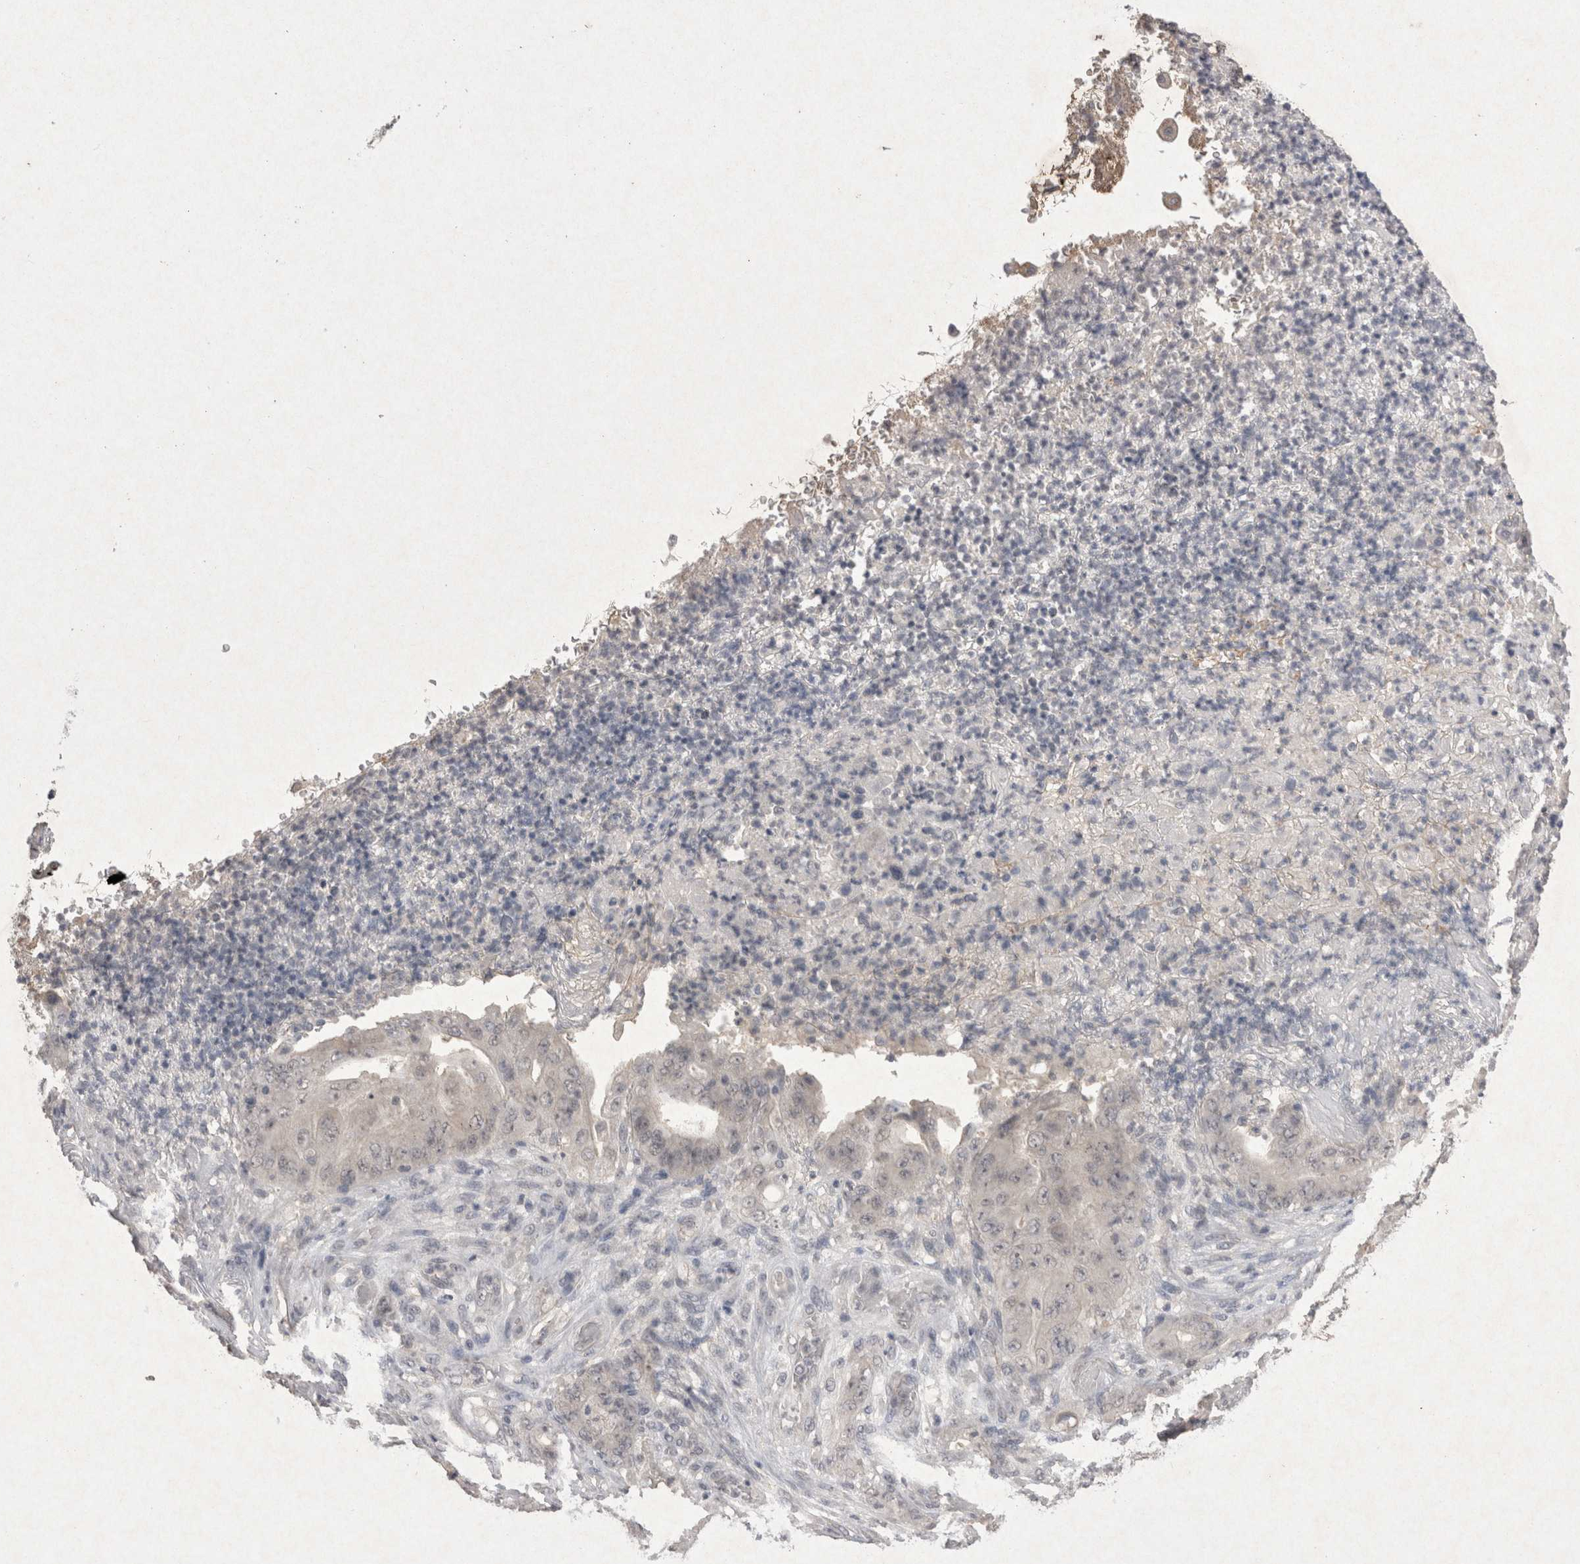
{"staining": {"intensity": "negative", "quantity": "none", "location": "none"}, "tissue": "stomach cancer", "cell_type": "Tumor cells", "image_type": "cancer", "snomed": [{"axis": "morphology", "description": "Adenocarcinoma, NOS"}, {"axis": "topography", "description": "Stomach"}], "caption": "DAB (3,3'-diaminobenzidine) immunohistochemical staining of stomach adenocarcinoma exhibits no significant positivity in tumor cells.", "gene": "LYVE1", "patient": {"sex": "female", "age": 73}}